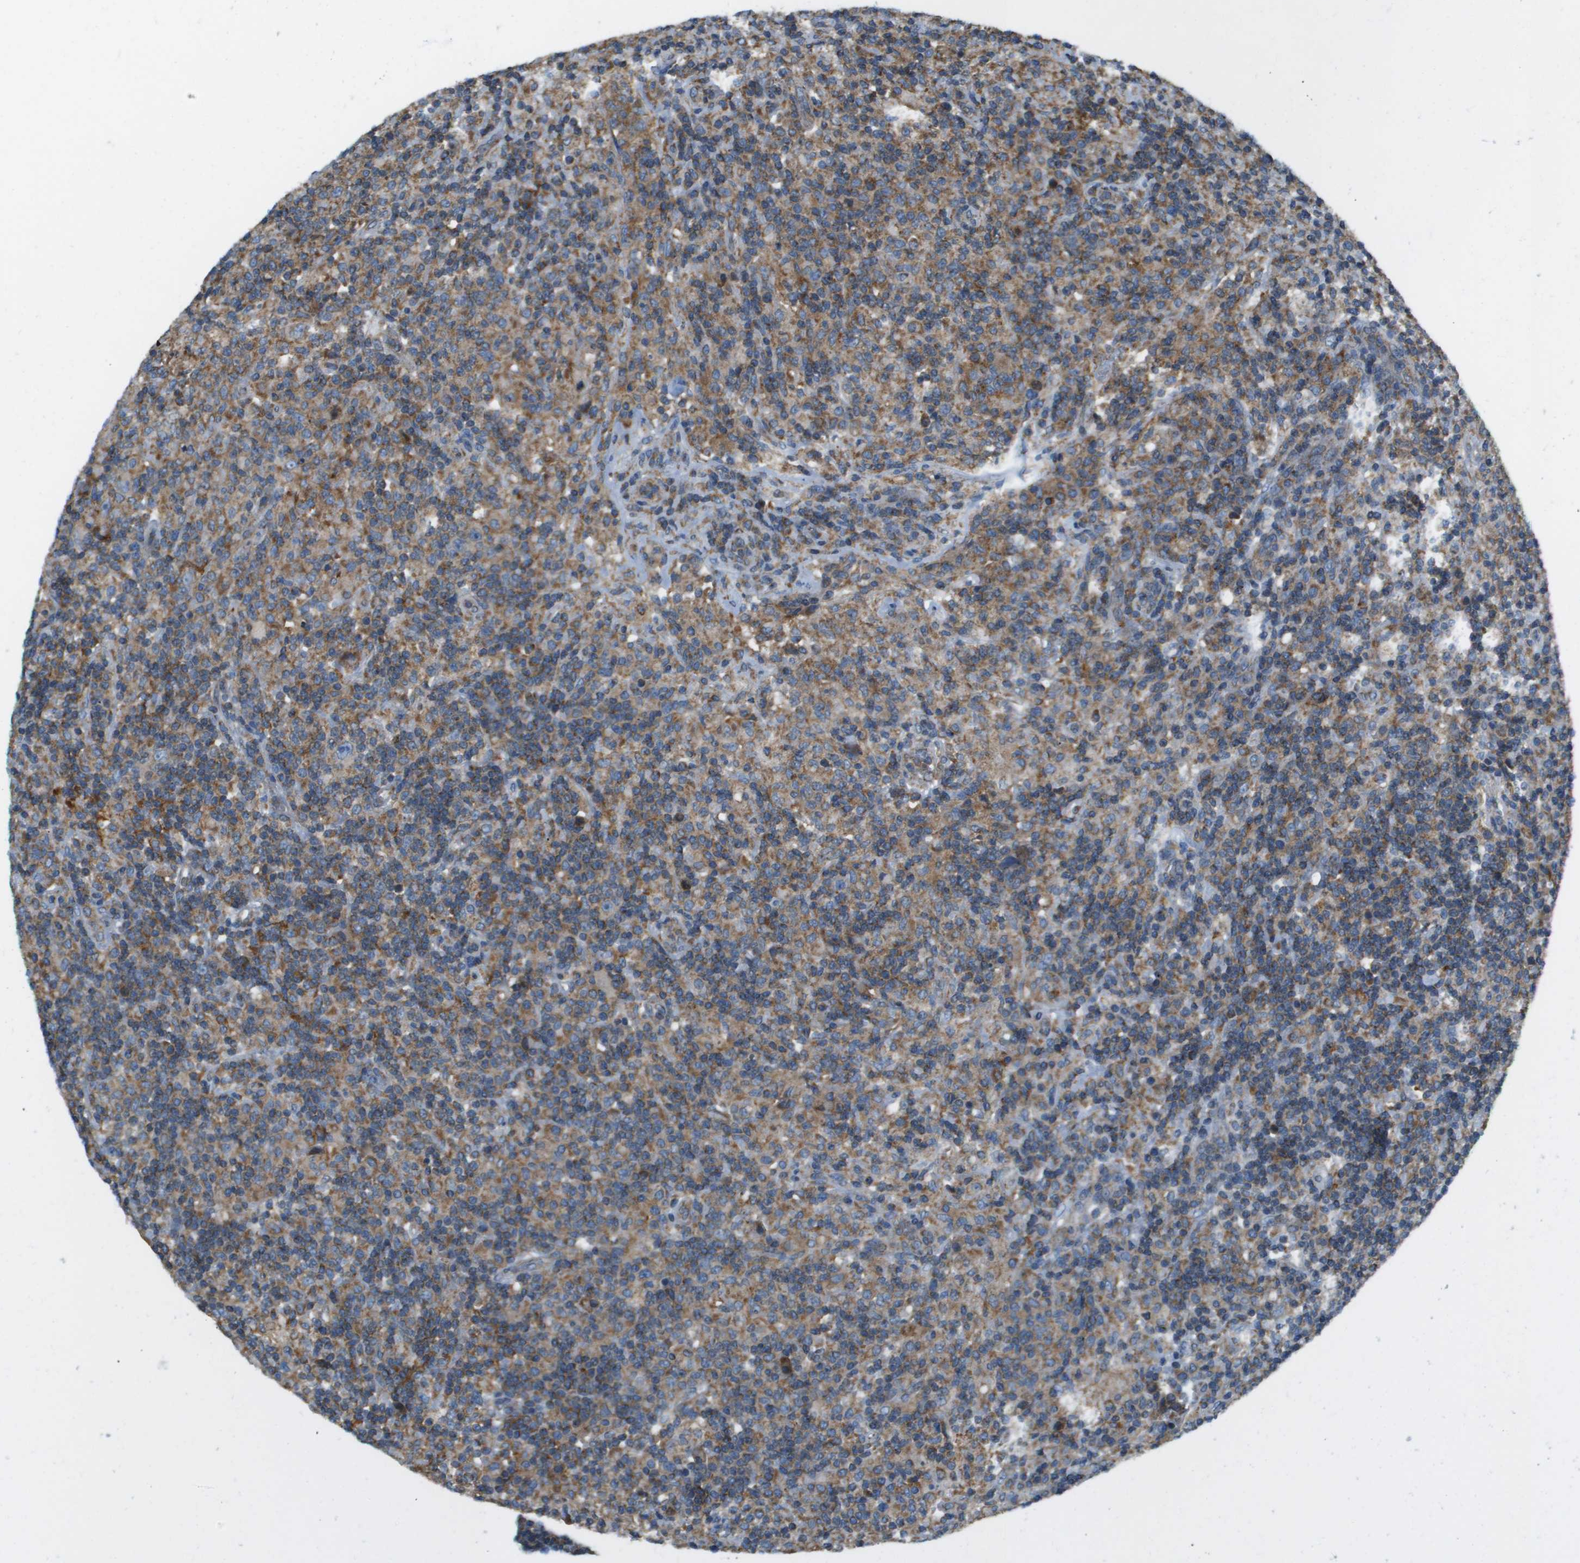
{"staining": {"intensity": "weak", "quantity": "<25%", "location": "cytoplasmic/membranous"}, "tissue": "lymphoma", "cell_type": "Tumor cells", "image_type": "cancer", "snomed": [{"axis": "morphology", "description": "Hodgkin's disease, NOS"}, {"axis": "topography", "description": "Lymph node"}], "caption": "The micrograph demonstrates no staining of tumor cells in Hodgkin's disease.", "gene": "TAOK3", "patient": {"sex": "male", "age": 70}}